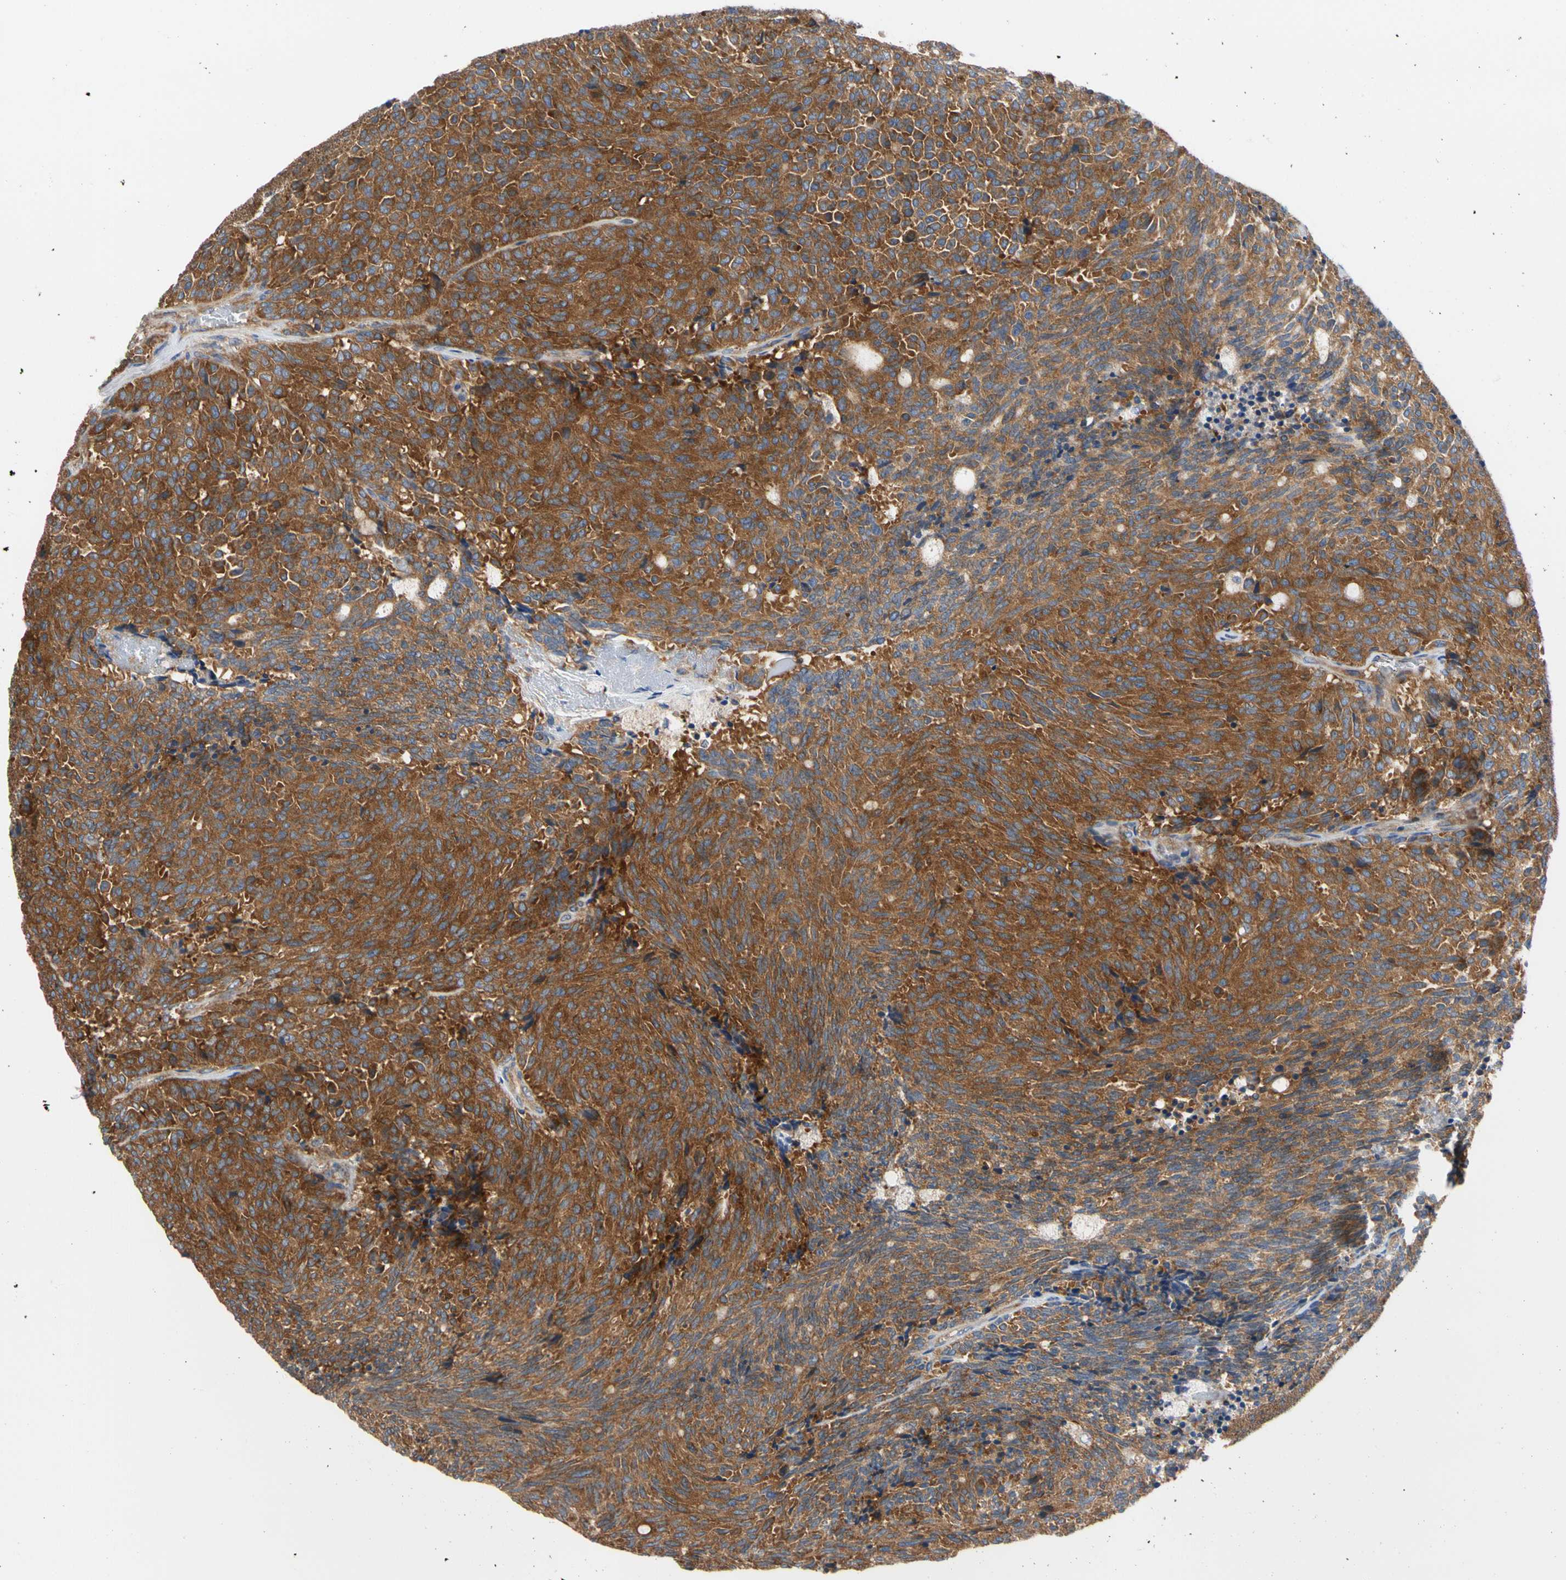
{"staining": {"intensity": "strong", "quantity": ">75%", "location": "cytoplasmic/membranous"}, "tissue": "carcinoid", "cell_type": "Tumor cells", "image_type": "cancer", "snomed": [{"axis": "morphology", "description": "Carcinoid, malignant, NOS"}, {"axis": "topography", "description": "Pancreas"}], "caption": "Tumor cells exhibit strong cytoplasmic/membranous positivity in approximately >75% of cells in carcinoid (malignant).", "gene": "GPHN", "patient": {"sex": "female", "age": 54}}